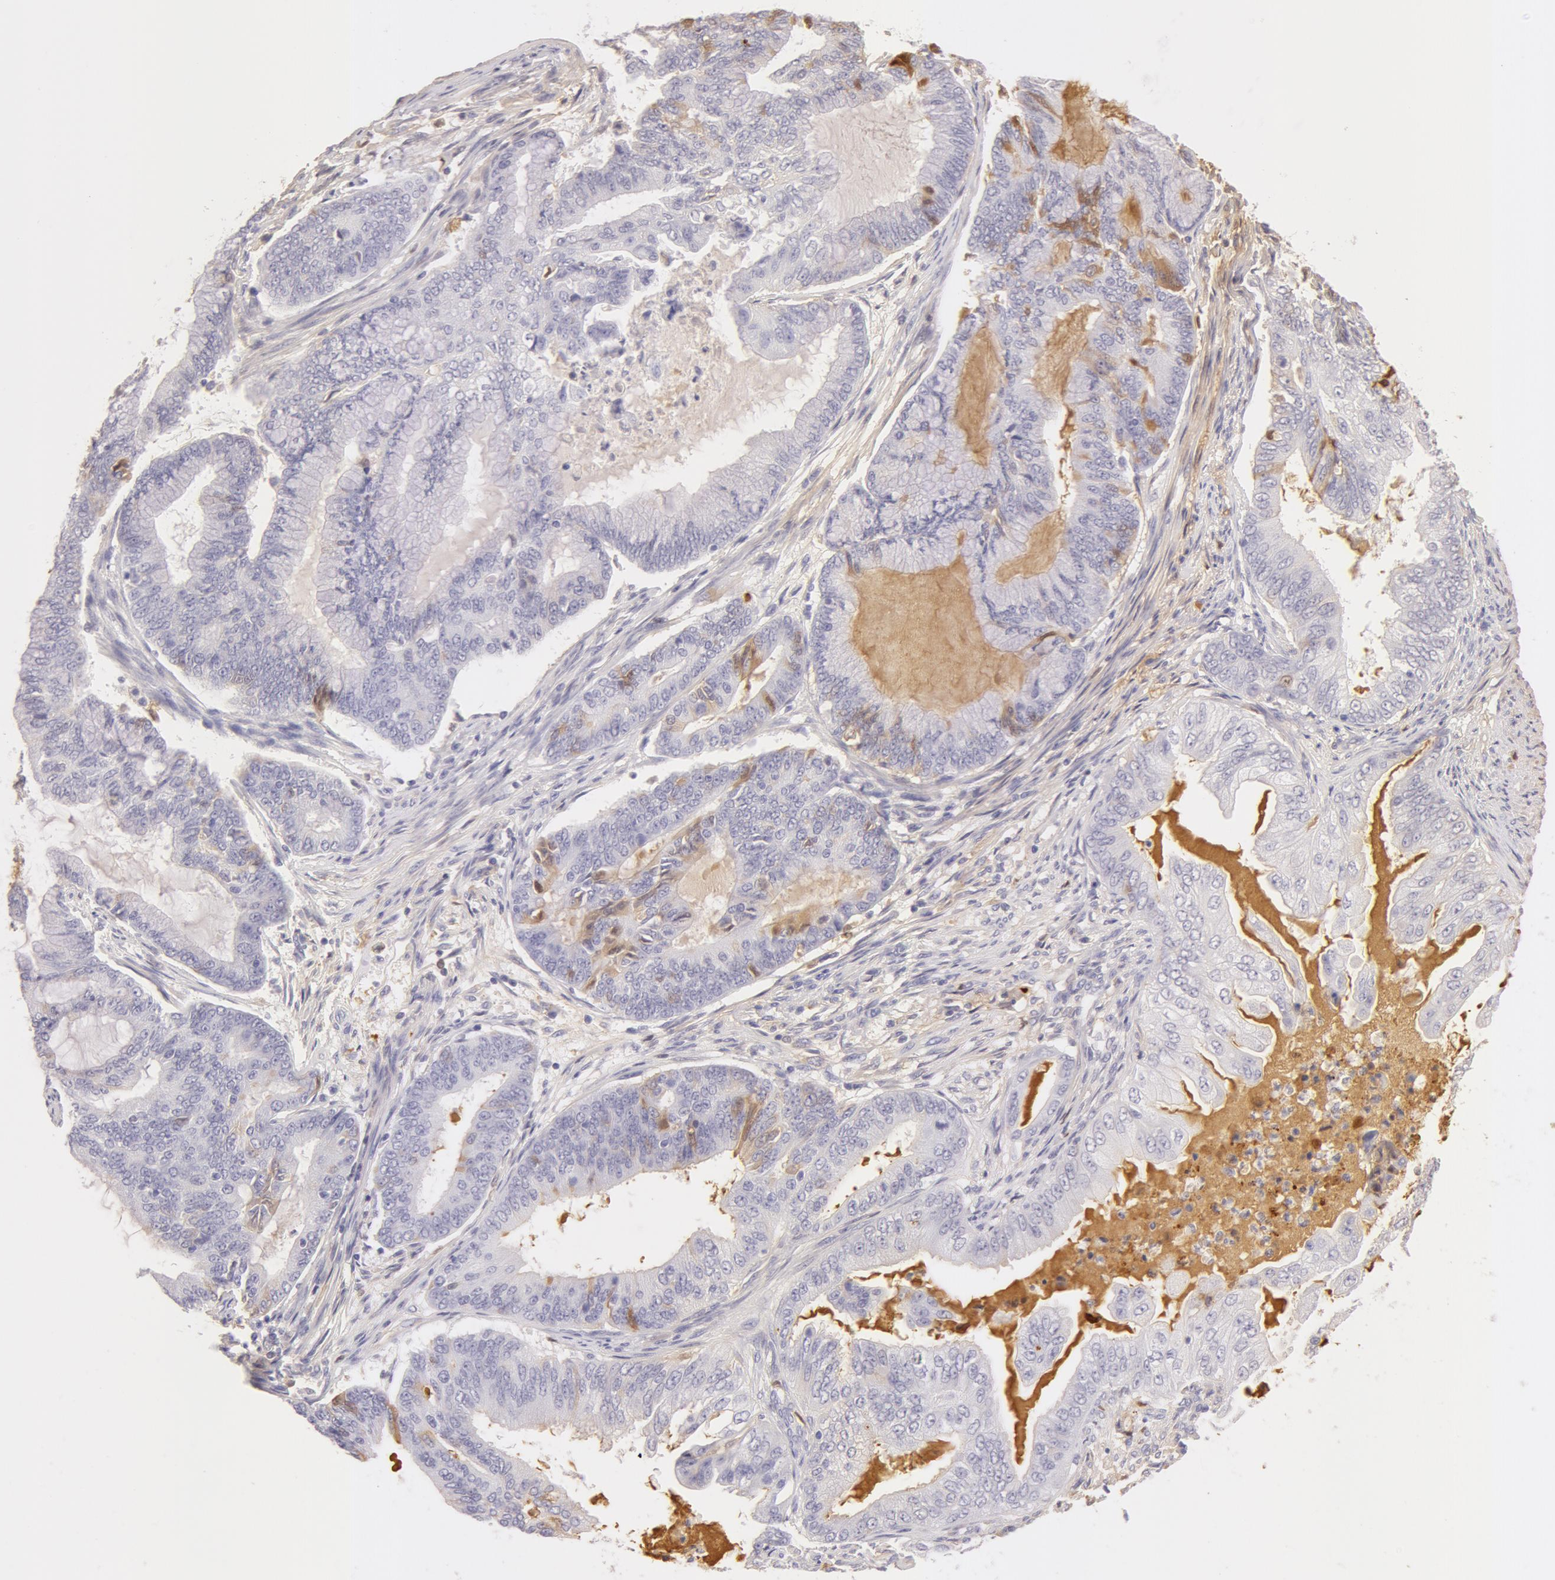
{"staining": {"intensity": "weak", "quantity": "<25%", "location": "cytoplasmic/membranous,nuclear"}, "tissue": "endometrial cancer", "cell_type": "Tumor cells", "image_type": "cancer", "snomed": [{"axis": "morphology", "description": "Adenocarcinoma, NOS"}, {"axis": "topography", "description": "Endometrium"}], "caption": "Human endometrial cancer (adenocarcinoma) stained for a protein using IHC demonstrates no positivity in tumor cells.", "gene": "AHSG", "patient": {"sex": "female", "age": 63}}